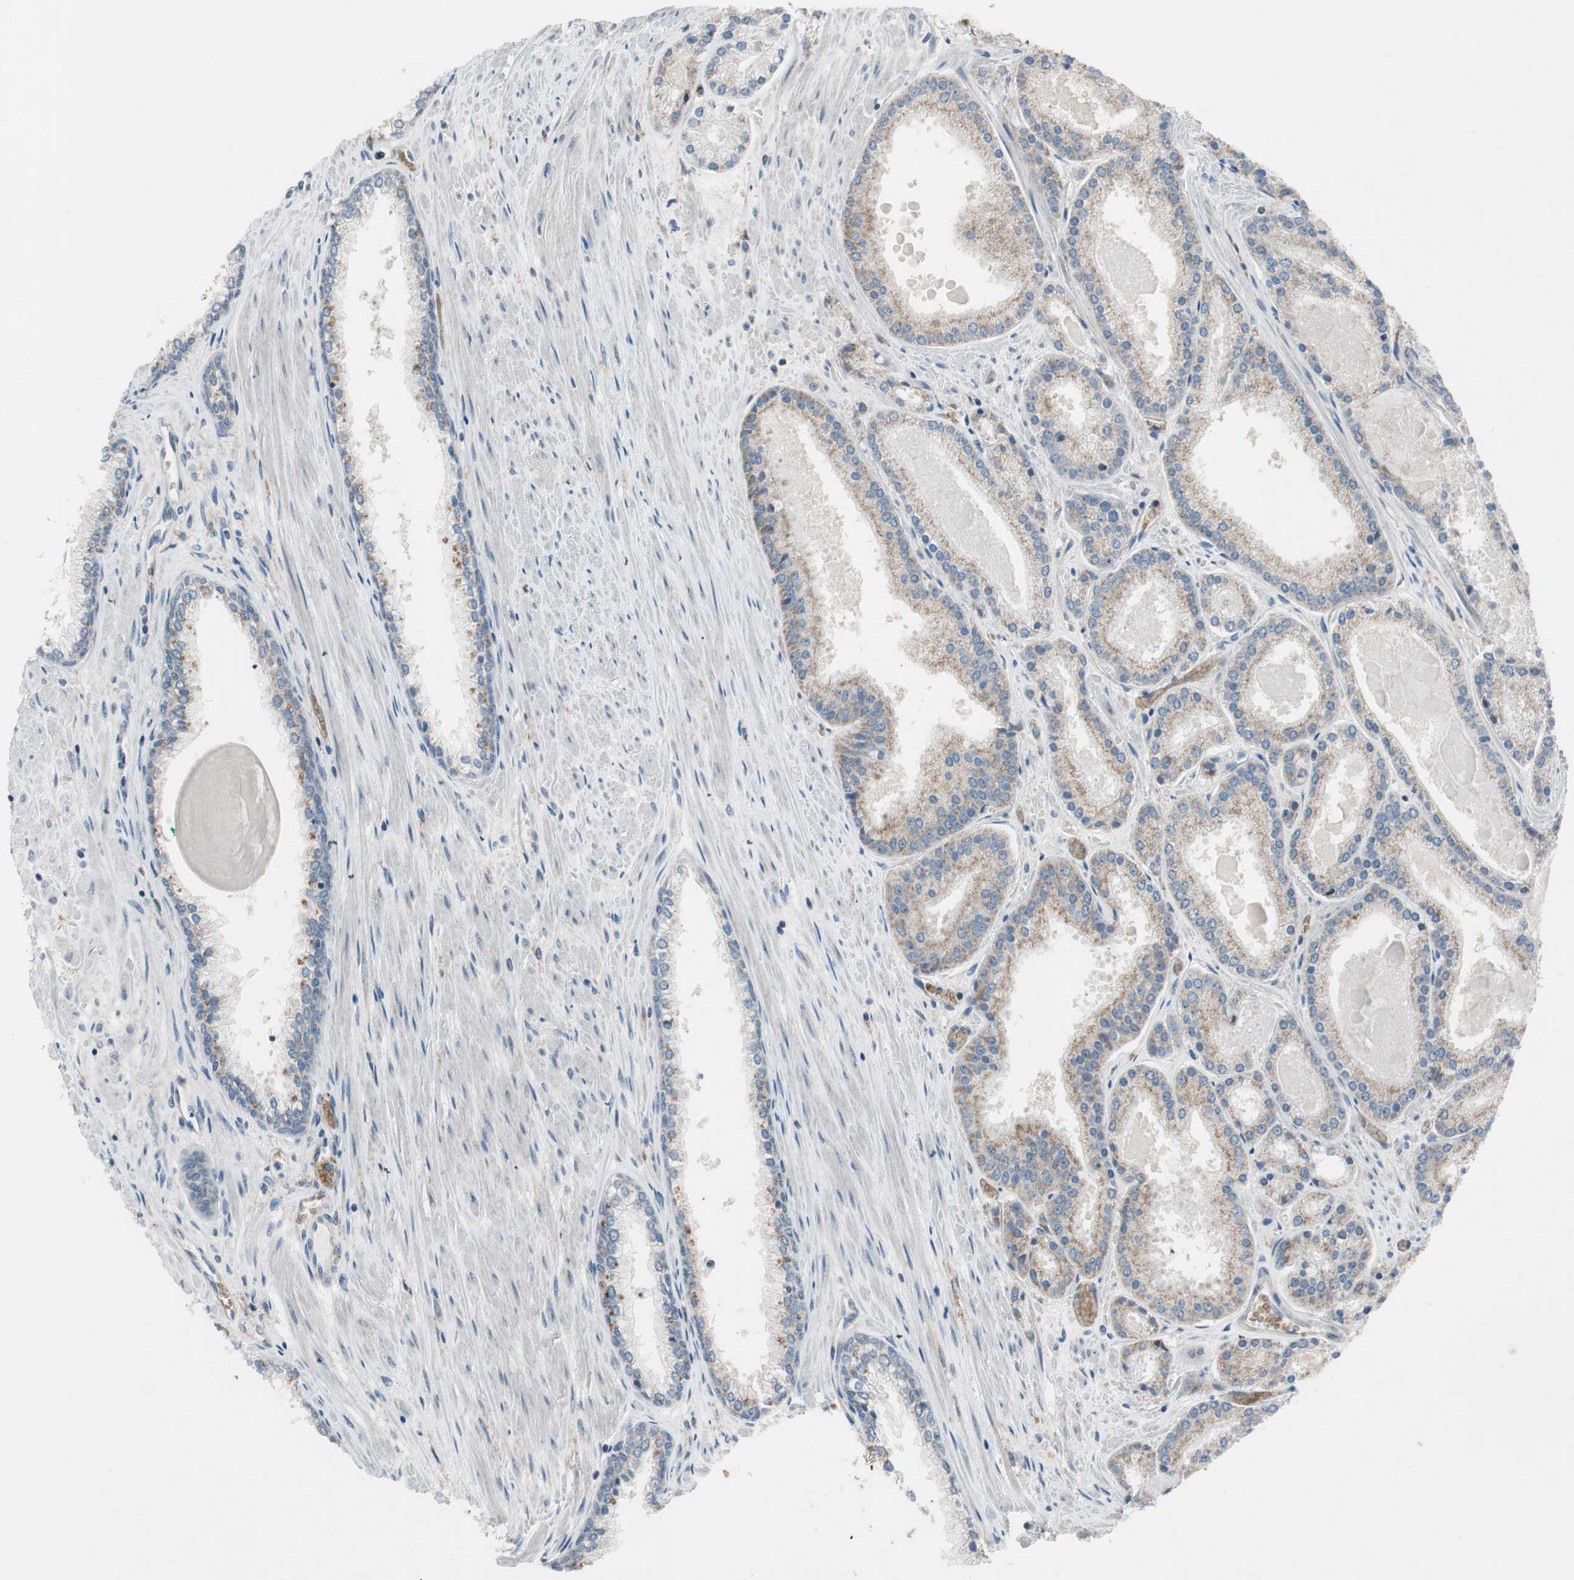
{"staining": {"intensity": "weak", "quantity": ">75%", "location": "cytoplasmic/membranous"}, "tissue": "prostate cancer", "cell_type": "Tumor cells", "image_type": "cancer", "snomed": [{"axis": "morphology", "description": "Adenocarcinoma, Low grade"}, {"axis": "topography", "description": "Prostate"}], "caption": "An image of prostate cancer stained for a protein shows weak cytoplasmic/membranous brown staining in tumor cells.", "gene": "GYPC", "patient": {"sex": "male", "age": 59}}